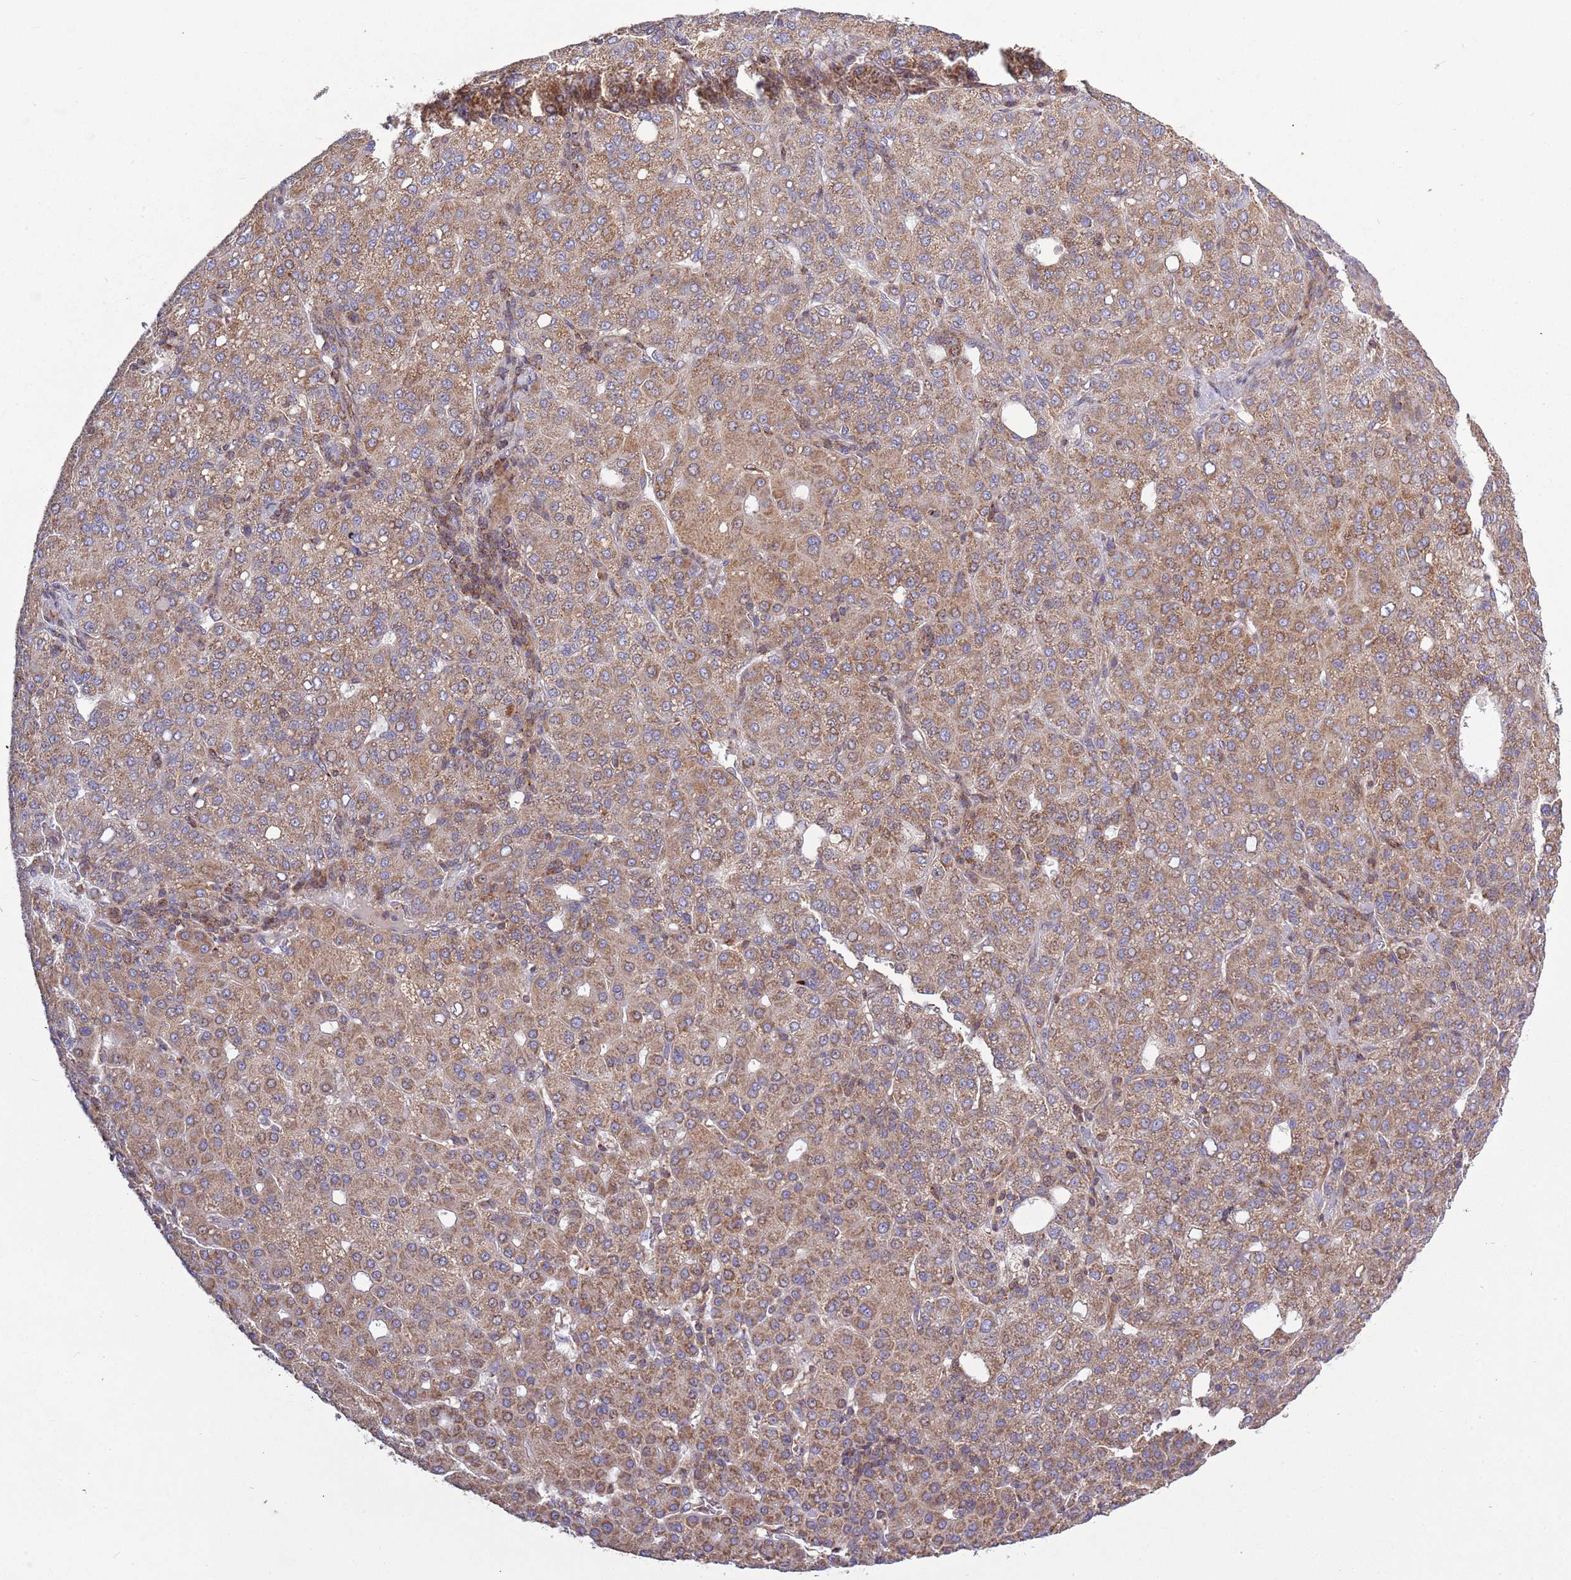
{"staining": {"intensity": "moderate", "quantity": ">75%", "location": "cytoplasmic/membranous"}, "tissue": "liver cancer", "cell_type": "Tumor cells", "image_type": "cancer", "snomed": [{"axis": "morphology", "description": "Carcinoma, Hepatocellular, NOS"}, {"axis": "topography", "description": "Liver"}], "caption": "Brown immunohistochemical staining in human hepatocellular carcinoma (liver) reveals moderate cytoplasmic/membranous positivity in approximately >75% of tumor cells.", "gene": "IRS4", "patient": {"sex": "male", "age": 65}}